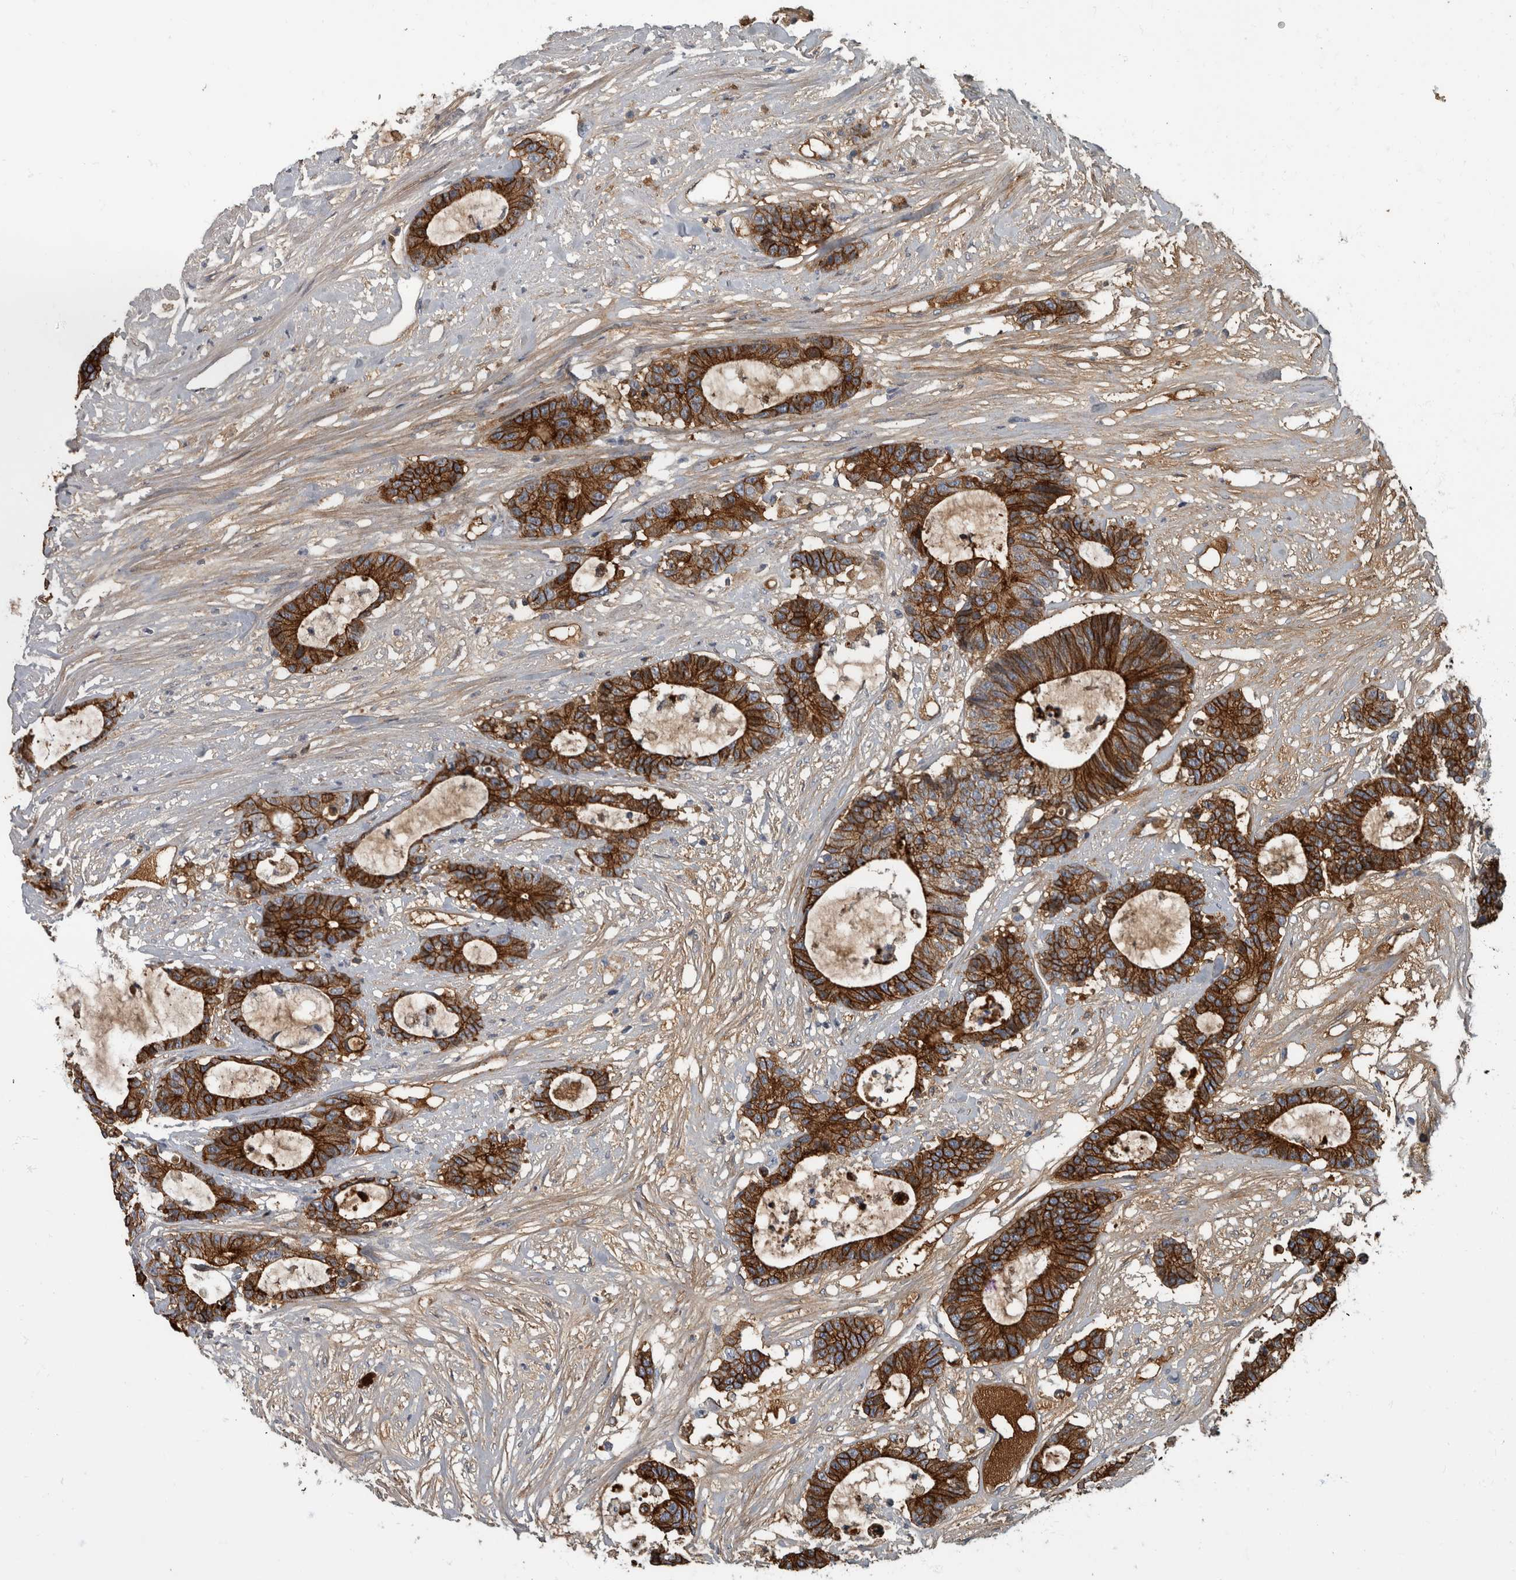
{"staining": {"intensity": "strong", "quantity": ">75%", "location": "cytoplasmic/membranous"}, "tissue": "colorectal cancer", "cell_type": "Tumor cells", "image_type": "cancer", "snomed": [{"axis": "morphology", "description": "Adenocarcinoma, NOS"}, {"axis": "topography", "description": "Colon"}], "caption": "This is an image of IHC staining of colorectal cancer, which shows strong staining in the cytoplasmic/membranous of tumor cells.", "gene": "DSG2", "patient": {"sex": "female", "age": 84}}